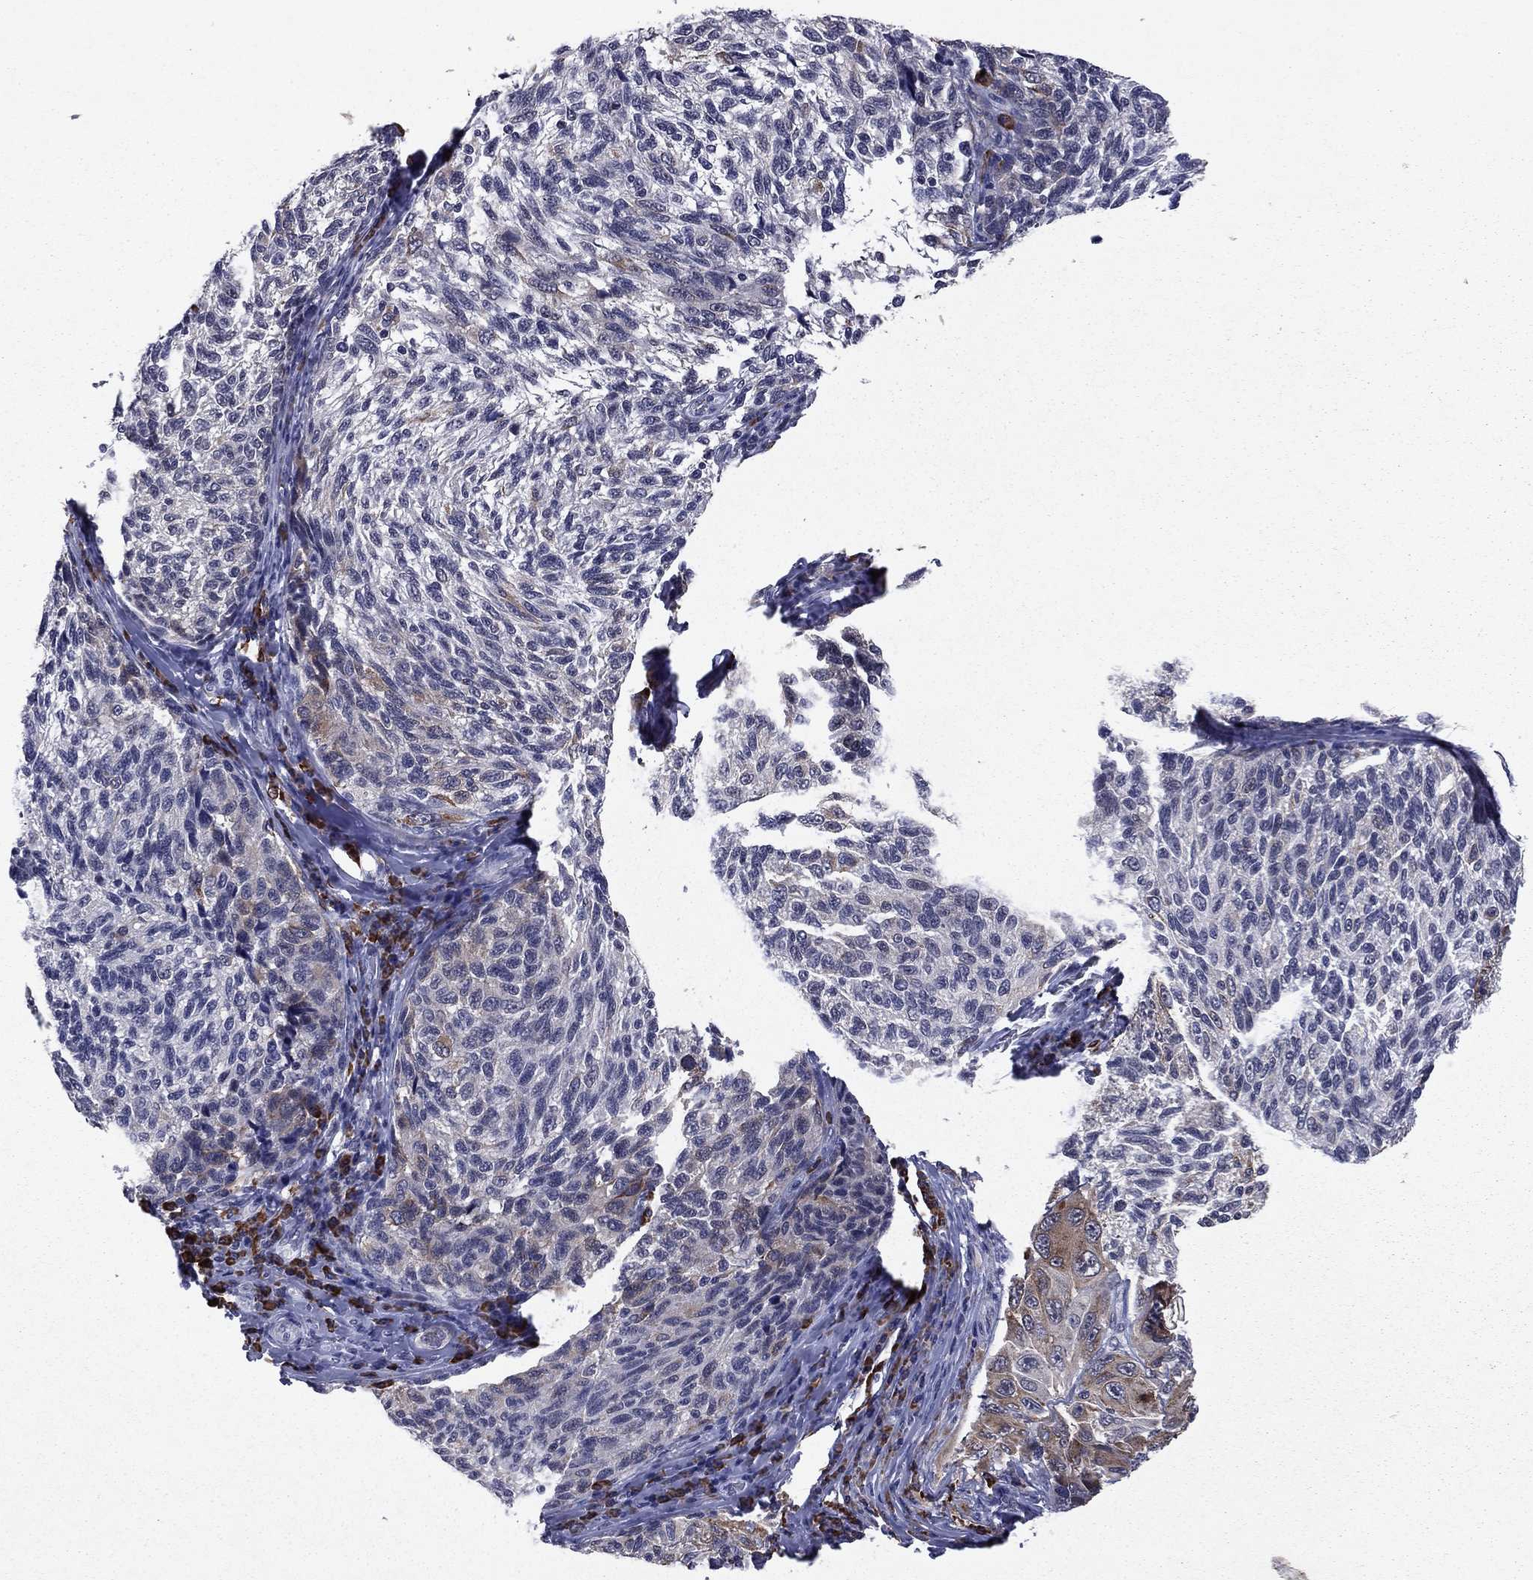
{"staining": {"intensity": "moderate", "quantity": "<25%", "location": "cytoplasmic/membranous"}, "tissue": "melanoma", "cell_type": "Tumor cells", "image_type": "cancer", "snomed": [{"axis": "morphology", "description": "Malignant melanoma, NOS"}, {"axis": "topography", "description": "Skin"}], "caption": "Protein staining demonstrates moderate cytoplasmic/membranous staining in approximately <25% of tumor cells in melanoma. Using DAB (brown) and hematoxylin (blue) stains, captured at high magnification using brightfield microscopy.", "gene": "ECM1", "patient": {"sex": "female", "age": 73}}